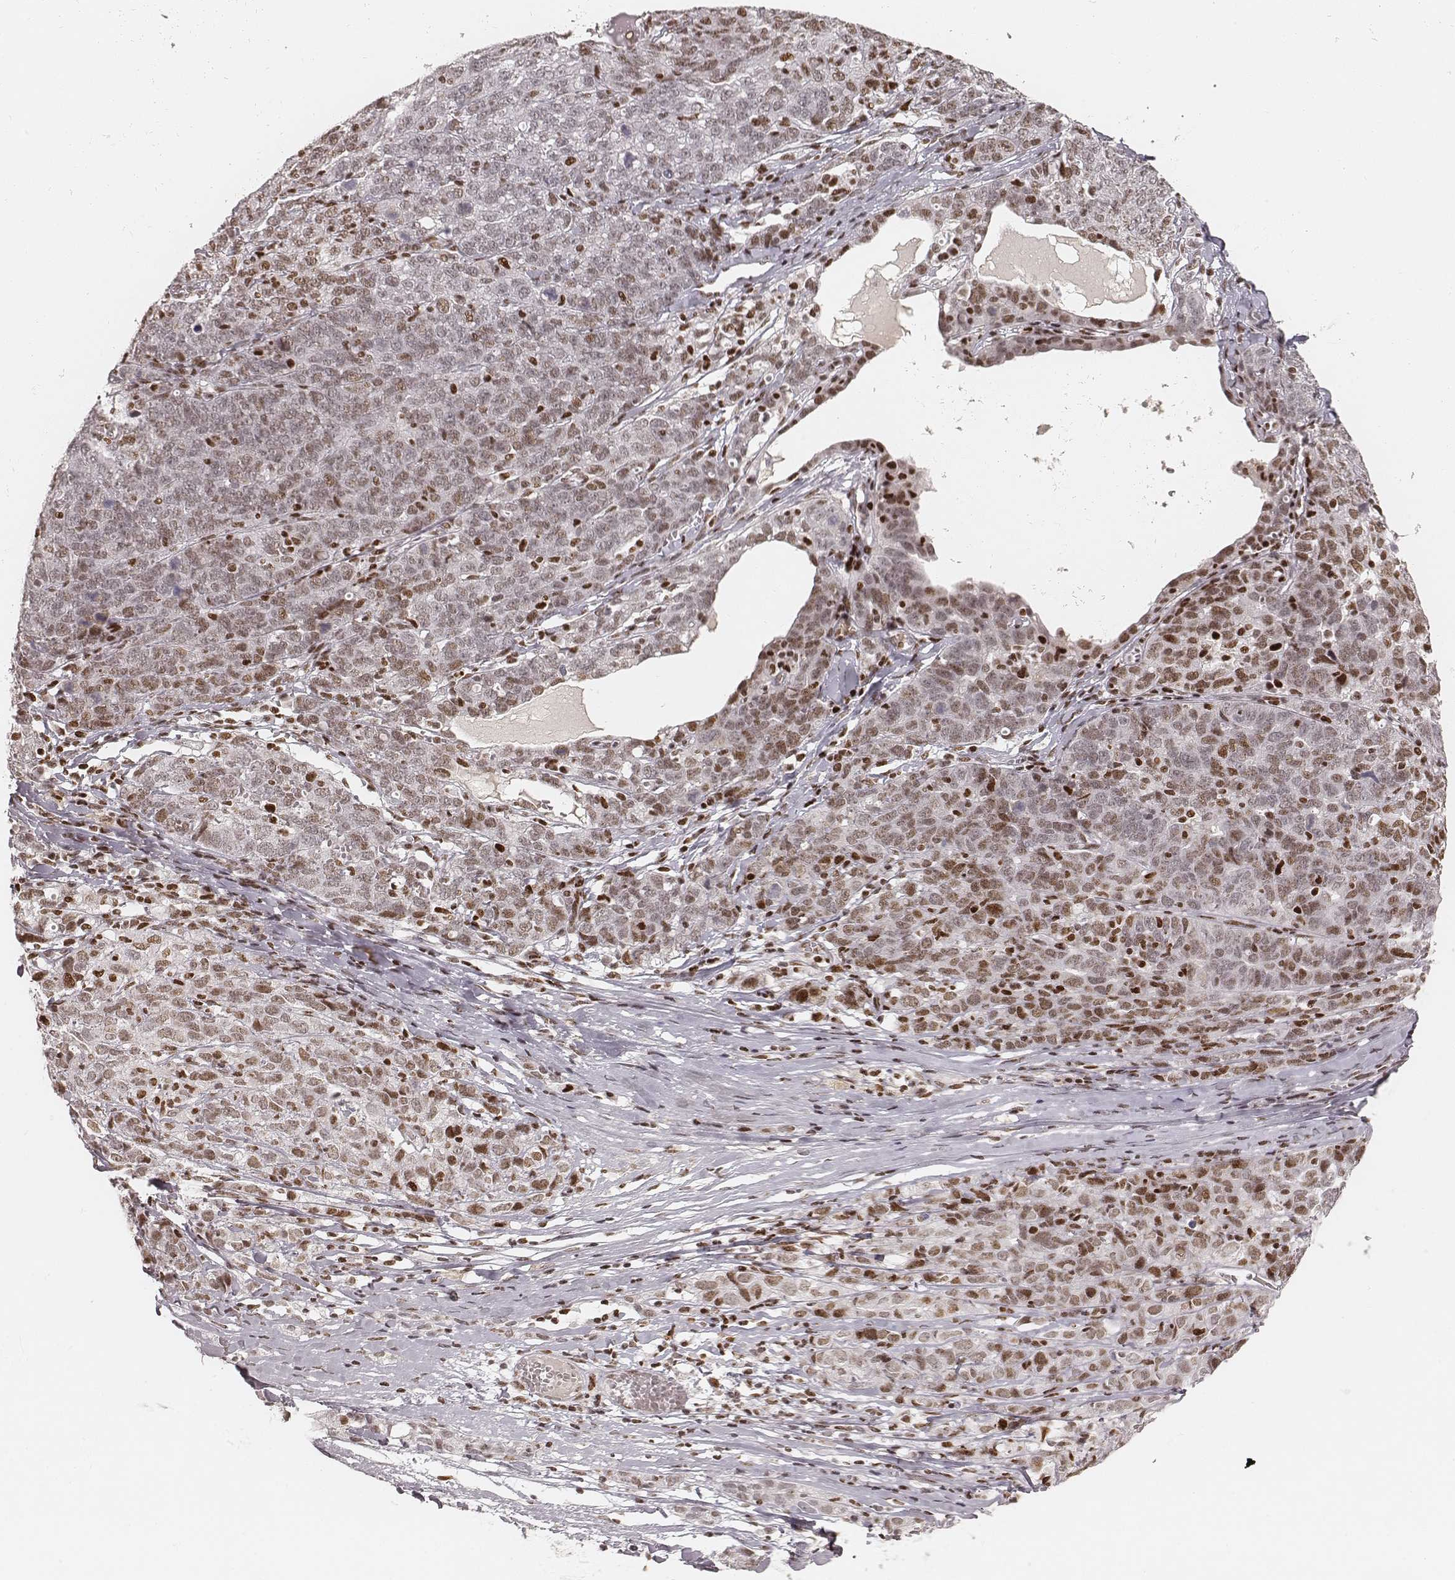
{"staining": {"intensity": "moderate", "quantity": "25%-75%", "location": "nuclear"}, "tissue": "ovarian cancer", "cell_type": "Tumor cells", "image_type": "cancer", "snomed": [{"axis": "morphology", "description": "Cystadenocarcinoma, serous, NOS"}, {"axis": "topography", "description": "Ovary"}], "caption": "Approximately 25%-75% of tumor cells in human serous cystadenocarcinoma (ovarian) show moderate nuclear protein positivity as visualized by brown immunohistochemical staining.", "gene": "HNRNPC", "patient": {"sex": "female", "age": 71}}